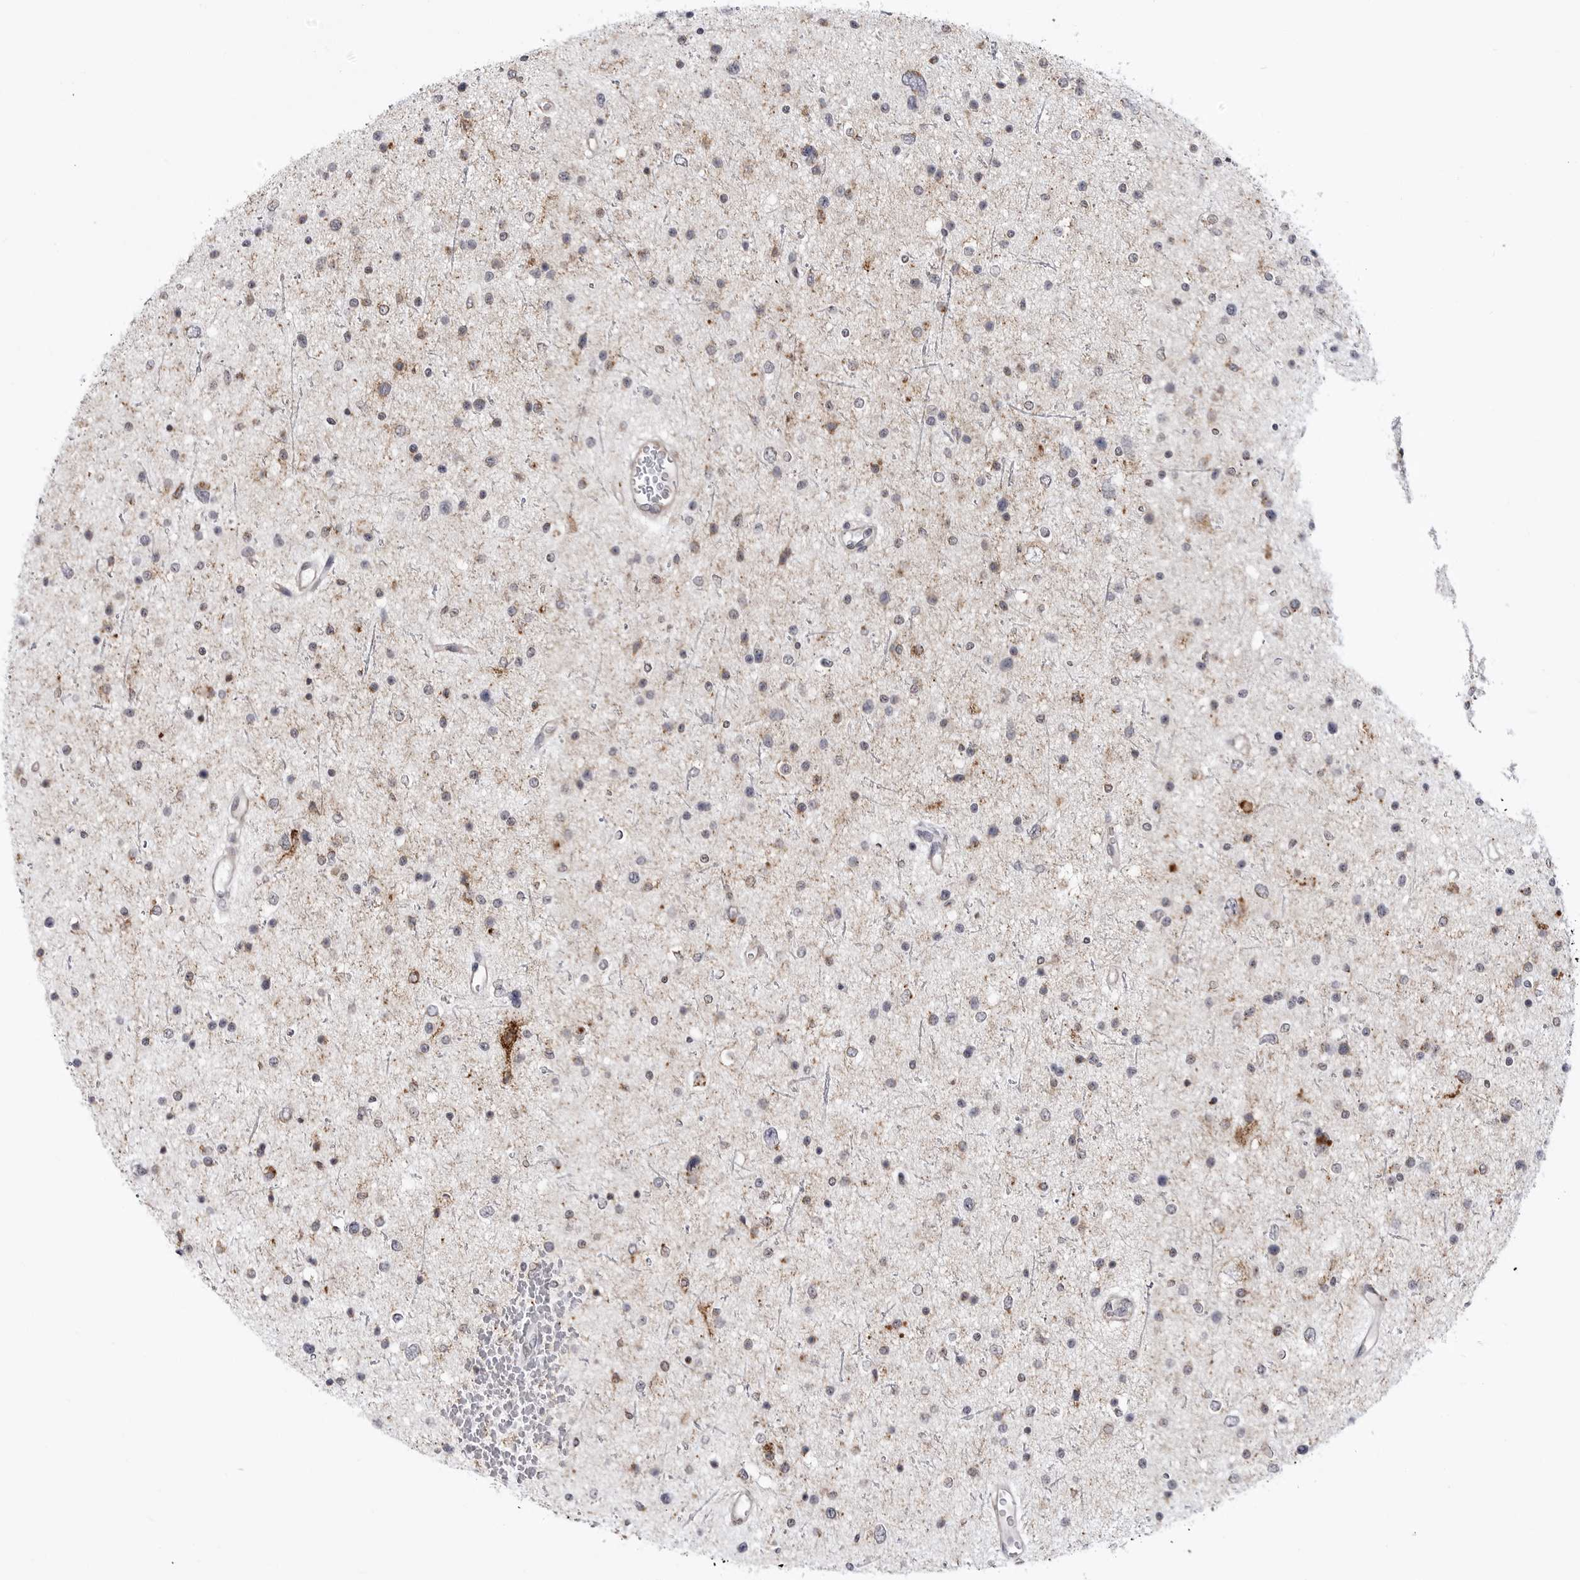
{"staining": {"intensity": "weak", "quantity": "<25%", "location": "cytoplasmic/membranous"}, "tissue": "glioma", "cell_type": "Tumor cells", "image_type": "cancer", "snomed": [{"axis": "morphology", "description": "Glioma, malignant, Low grade"}, {"axis": "topography", "description": "Brain"}], "caption": "An image of malignant glioma (low-grade) stained for a protein exhibits no brown staining in tumor cells.", "gene": "FH", "patient": {"sex": "female", "age": 37}}